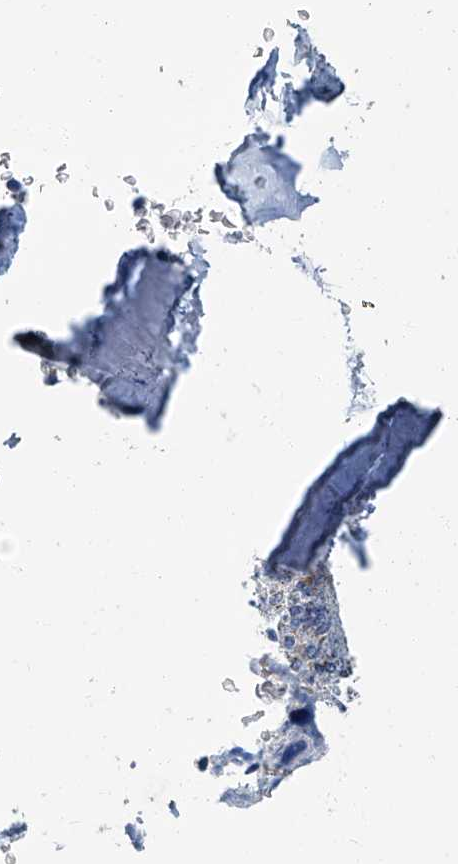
{"staining": {"intensity": "negative", "quantity": "none", "location": "none"}, "tissue": "bone marrow", "cell_type": "Hematopoietic cells", "image_type": "normal", "snomed": [{"axis": "morphology", "description": "Normal tissue, NOS"}, {"axis": "topography", "description": "Bone marrow"}], "caption": "A histopathology image of human bone marrow is negative for staining in hematopoietic cells. The staining is performed using DAB brown chromogen with nuclei counter-stained in using hematoxylin.", "gene": "MT", "patient": {"sex": "male", "age": 58}}